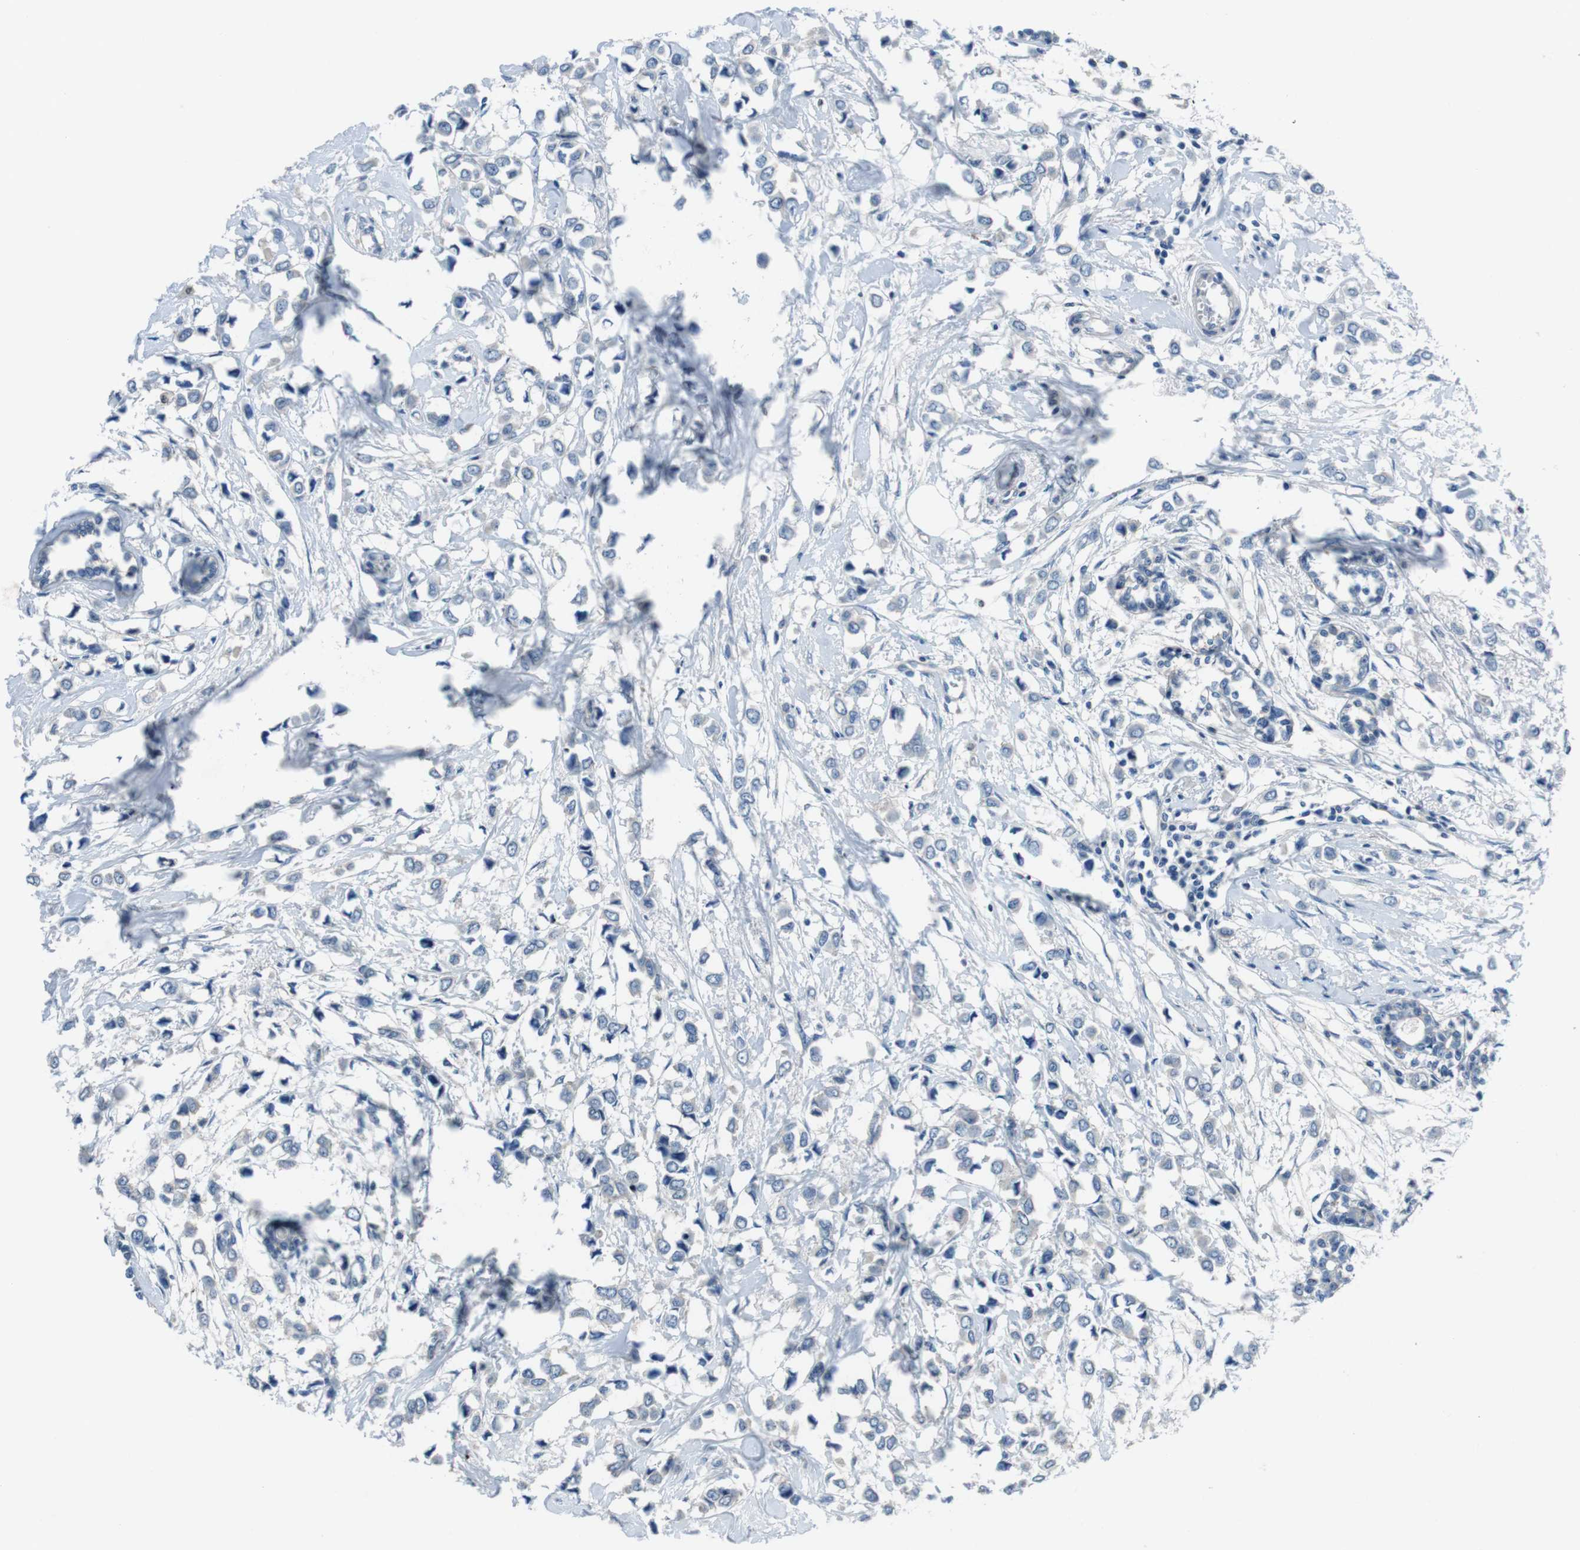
{"staining": {"intensity": "negative", "quantity": "none", "location": "none"}, "tissue": "breast cancer", "cell_type": "Tumor cells", "image_type": "cancer", "snomed": [{"axis": "morphology", "description": "Lobular carcinoma"}, {"axis": "topography", "description": "Breast"}], "caption": "DAB (3,3'-diaminobenzidine) immunohistochemical staining of human lobular carcinoma (breast) reveals no significant expression in tumor cells. The staining is performed using DAB (3,3'-diaminobenzidine) brown chromogen with nuclei counter-stained in using hematoxylin.", "gene": "TULP3", "patient": {"sex": "female", "age": 51}}